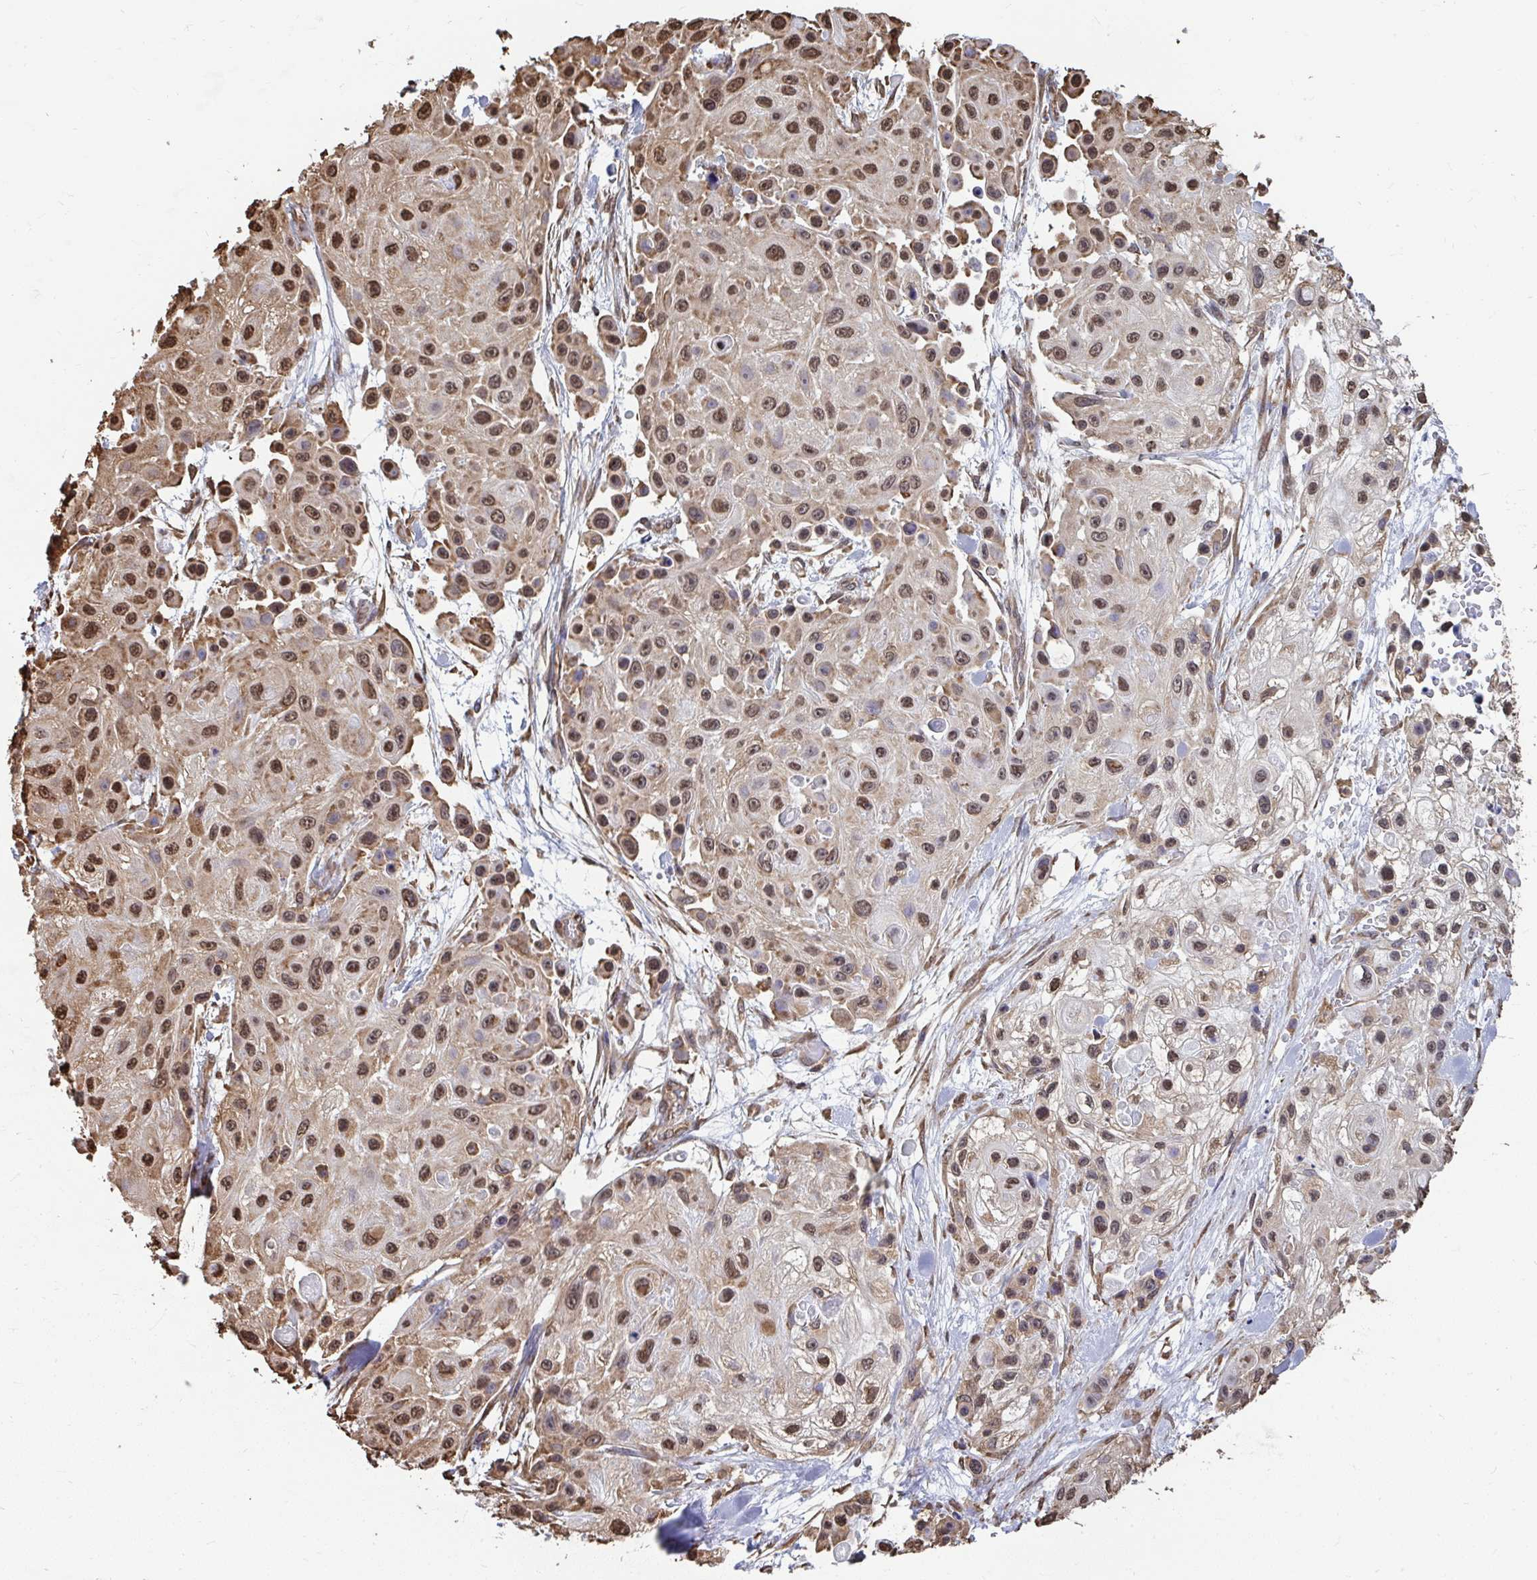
{"staining": {"intensity": "moderate", "quantity": ">75%", "location": "cytoplasmic/membranous,nuclear"}, "tissue": "skin cancer", "cell_type": "Tumor cells", "image_type": "cancer", "snomed": [{"axis": "morphology", "description": "Squamous cell carcinoma, NOS"}, {"axis": "topography", "description": "Skin"}], "caption": "A brown stain shows moderate cytoplasmic/membranous and nuclear positivity of a protein in skin squamous cell carcinoma tumor cells.", "gene": "SYNCRIP", "patient": {"sex": "male", "age": 67}}